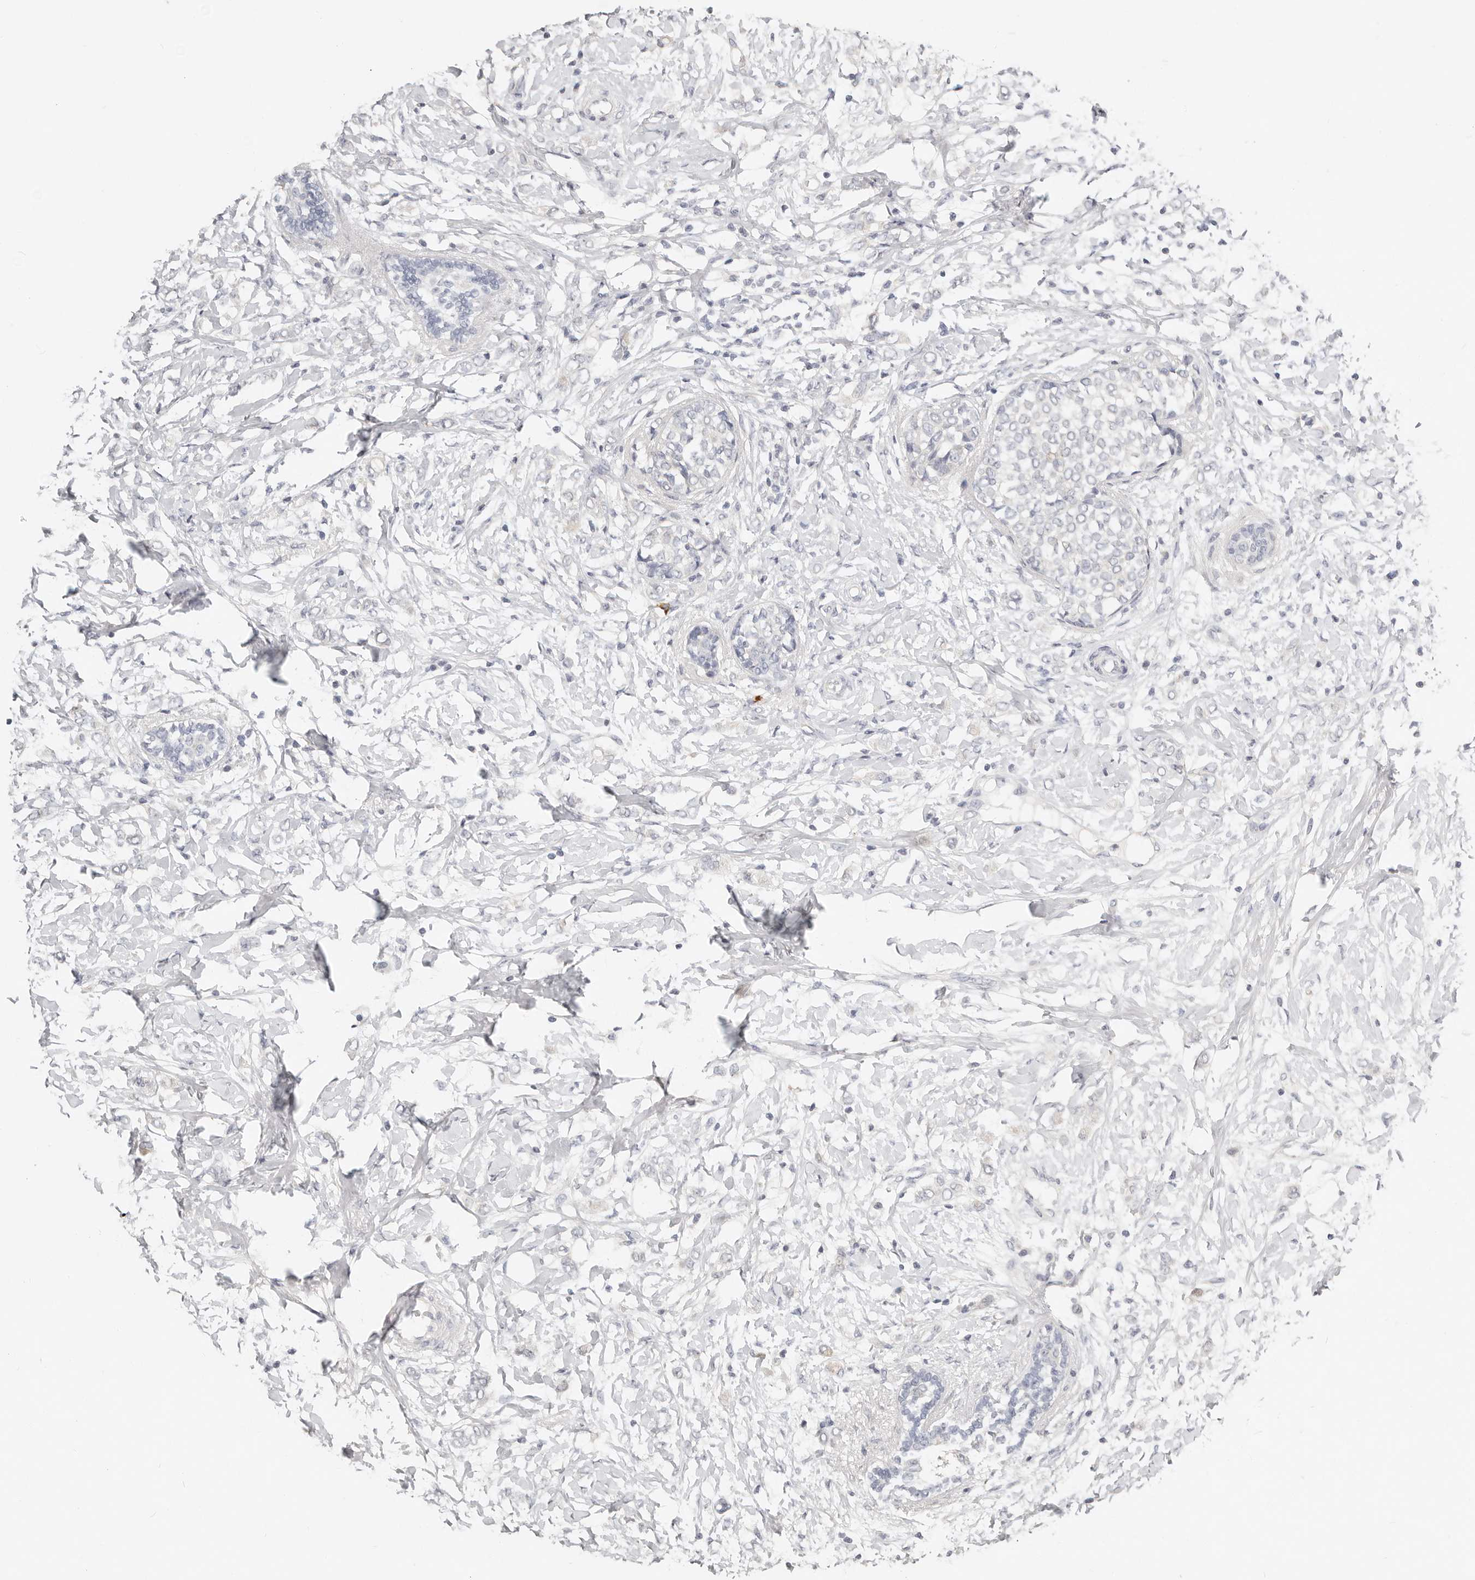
{"staining": {"intensity": "negative", "quantity": "none", "location": "none"}, "tissue": "breast cancer", "cell_type": "Tumor cells", "image_type": "cancer", "snomed": [{"axis": "morphology", "description": "Normal tissue, NOS"}, {"axis": "morphology", "description": "Lobular carcinoma"}, {"axis": "topography", "description": "Breast"}], "caption": "Immunohistochemistry (IHC) micrograph of breast cancer (lobular carcinoma) stained for a protein (brown), which exhibits no expression in tumor cells.", "gene": "TMEM63B", "patient": {"sex": "female", "age": 47}}